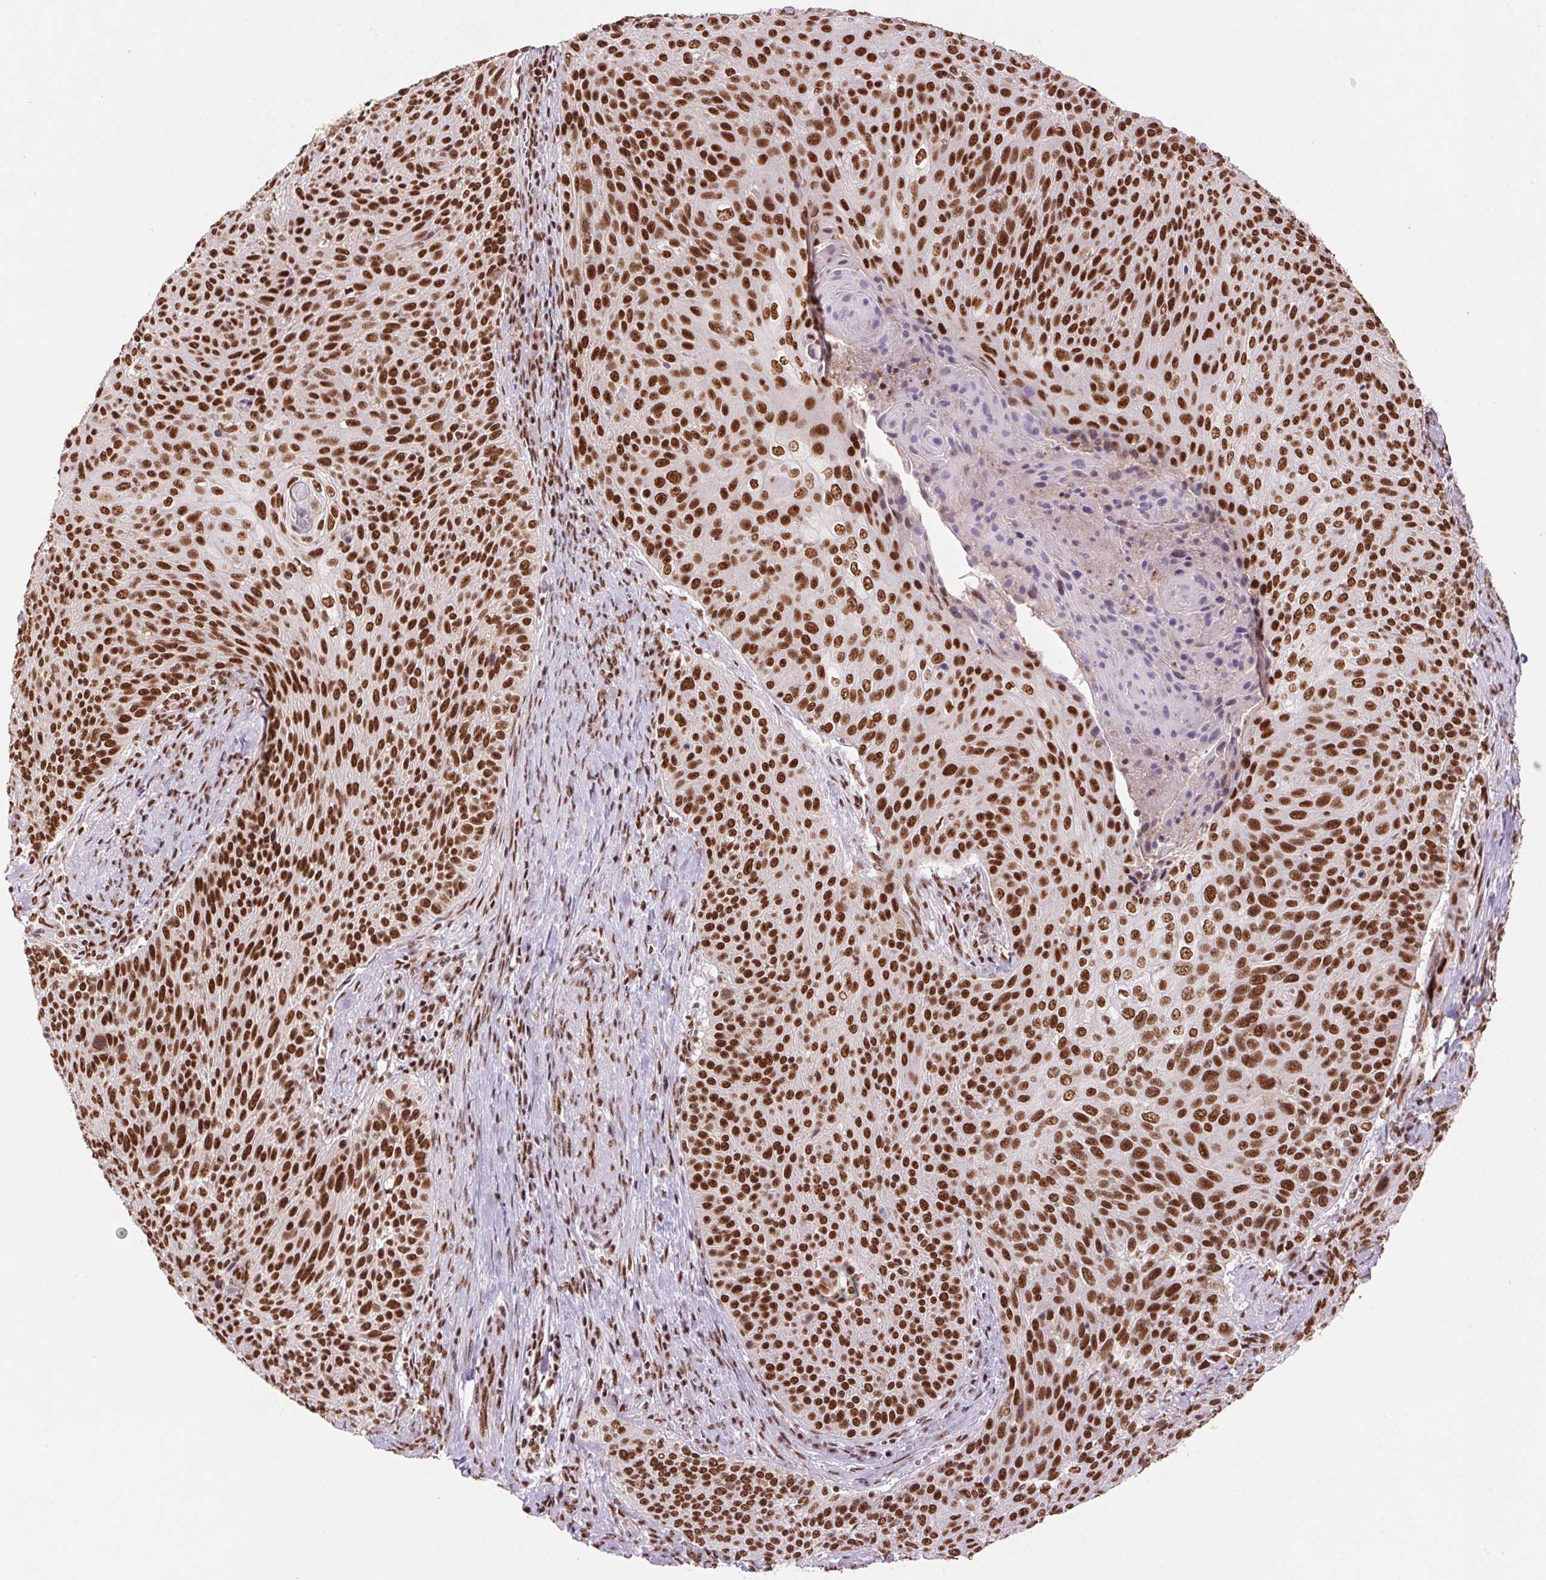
{"staining": {"intensity": "strong", "quantity": ">75%", "location": "nuclear"}, "tissue": "cervical cancer", "cell_type": "Tumor cells", "image_type": "cancer", "snomed": [{"axis": "morphology", "description": "Squamous cell carcinoma, NOS"}, {"axis": "topography", "description": "Cervix"}], "caption": "Protein expression analysis of human squamous cell carcinoma (cervical) reveals strong nuclear staining in approximately >75% of tumor cells.", "gene": "ZNF207", "patient": {"sex": "female", "age": 31}}